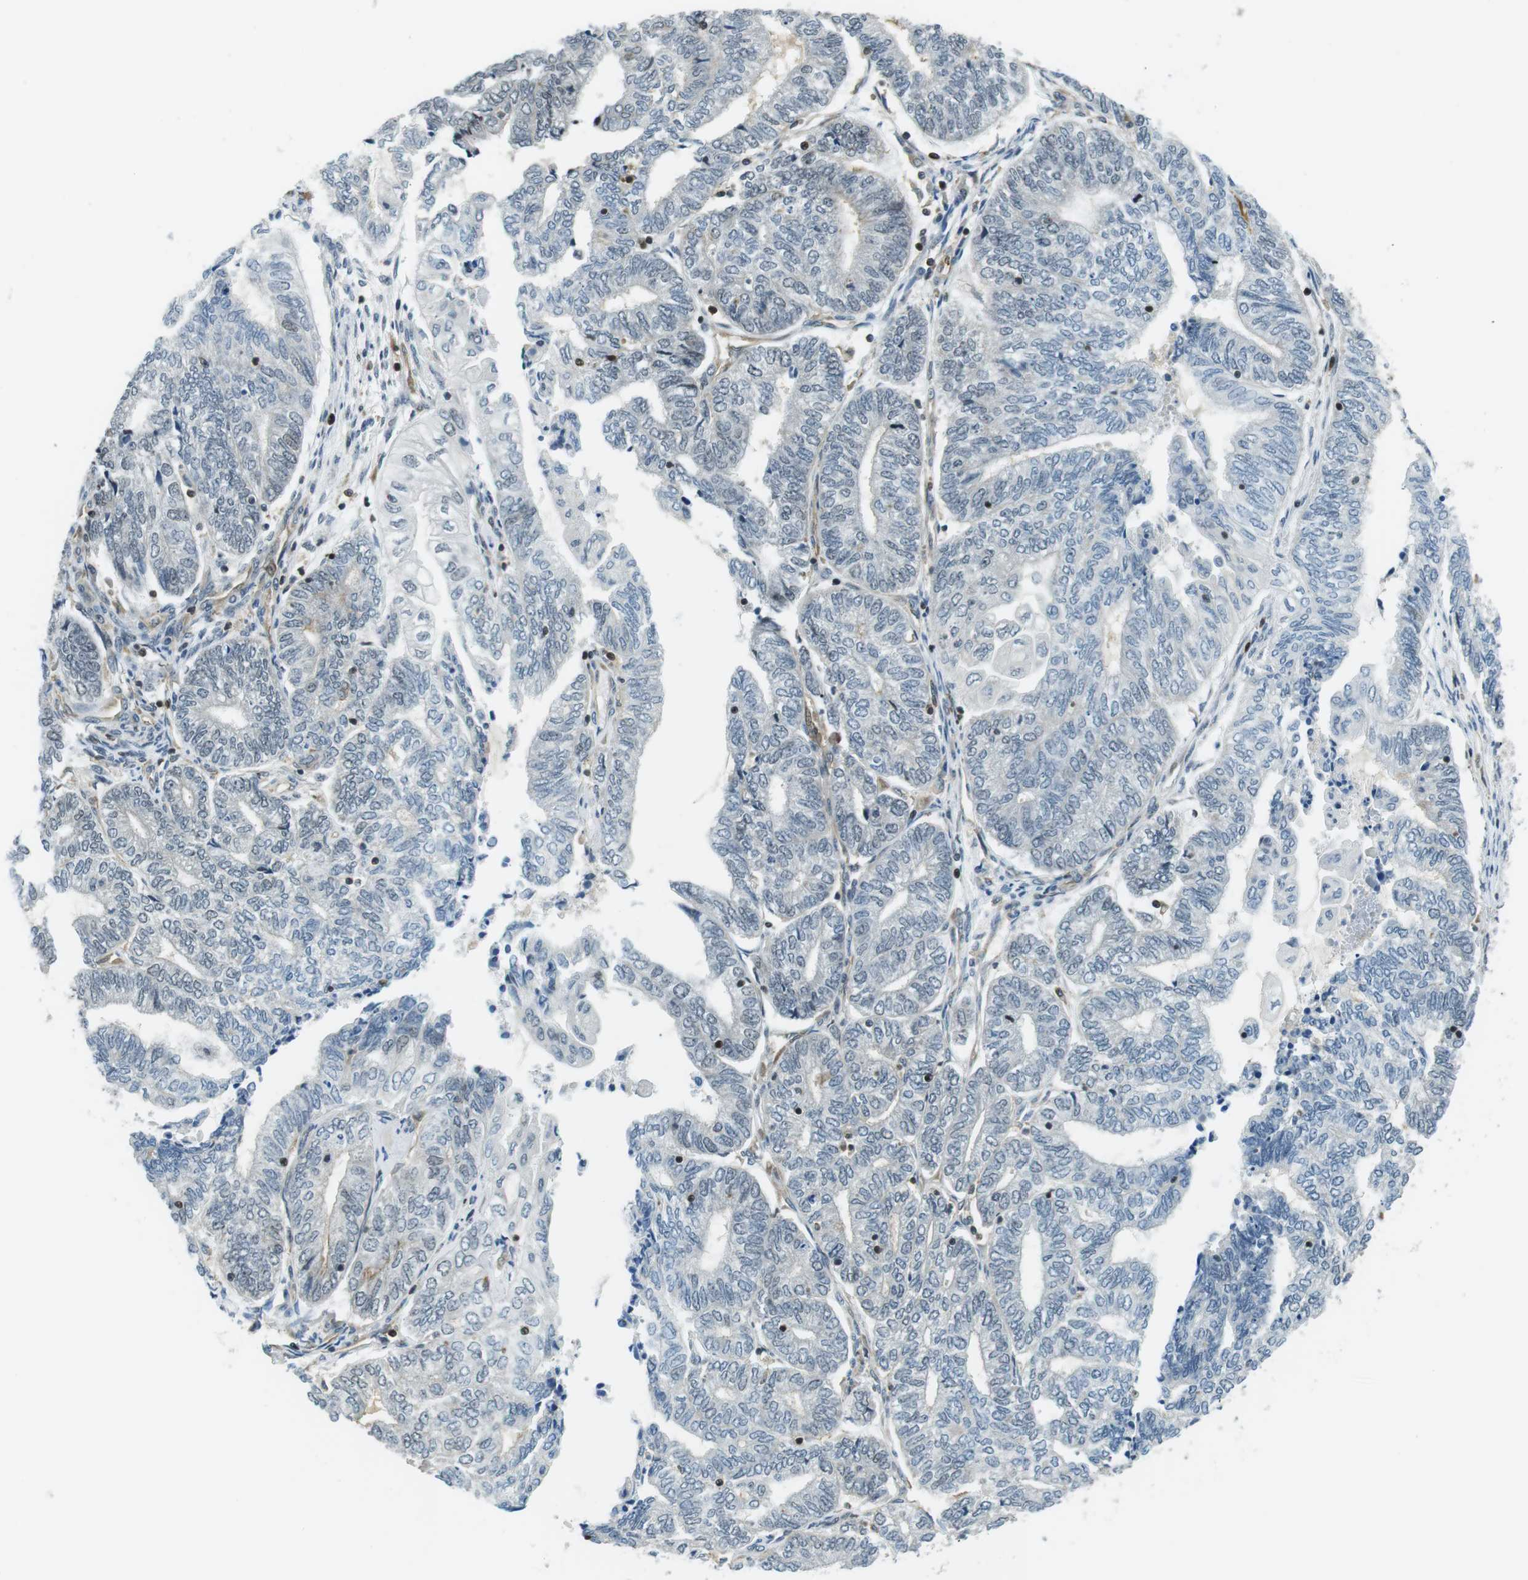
{"staining": {"intensity": "negative", "quantity": "none", "location": "none"}, "tissue": "endometrial cancer", "cell_type": "Tumor cells", "image_type": "cancer", "snomed": [{"axis": "morphology", "description": "Adenocarcinoma, NOS"}, {"axis": "topography", "description": "Uterus"}, {"axis": "topography", "description": "Endometrium"}], "caption": "Endometrial cancer stained for a protein using immunohistochemistry (IHC) demonstrates no expression tumor cells.", "gene": "STK10", "patient": {"sex": "female", "age": 70}}